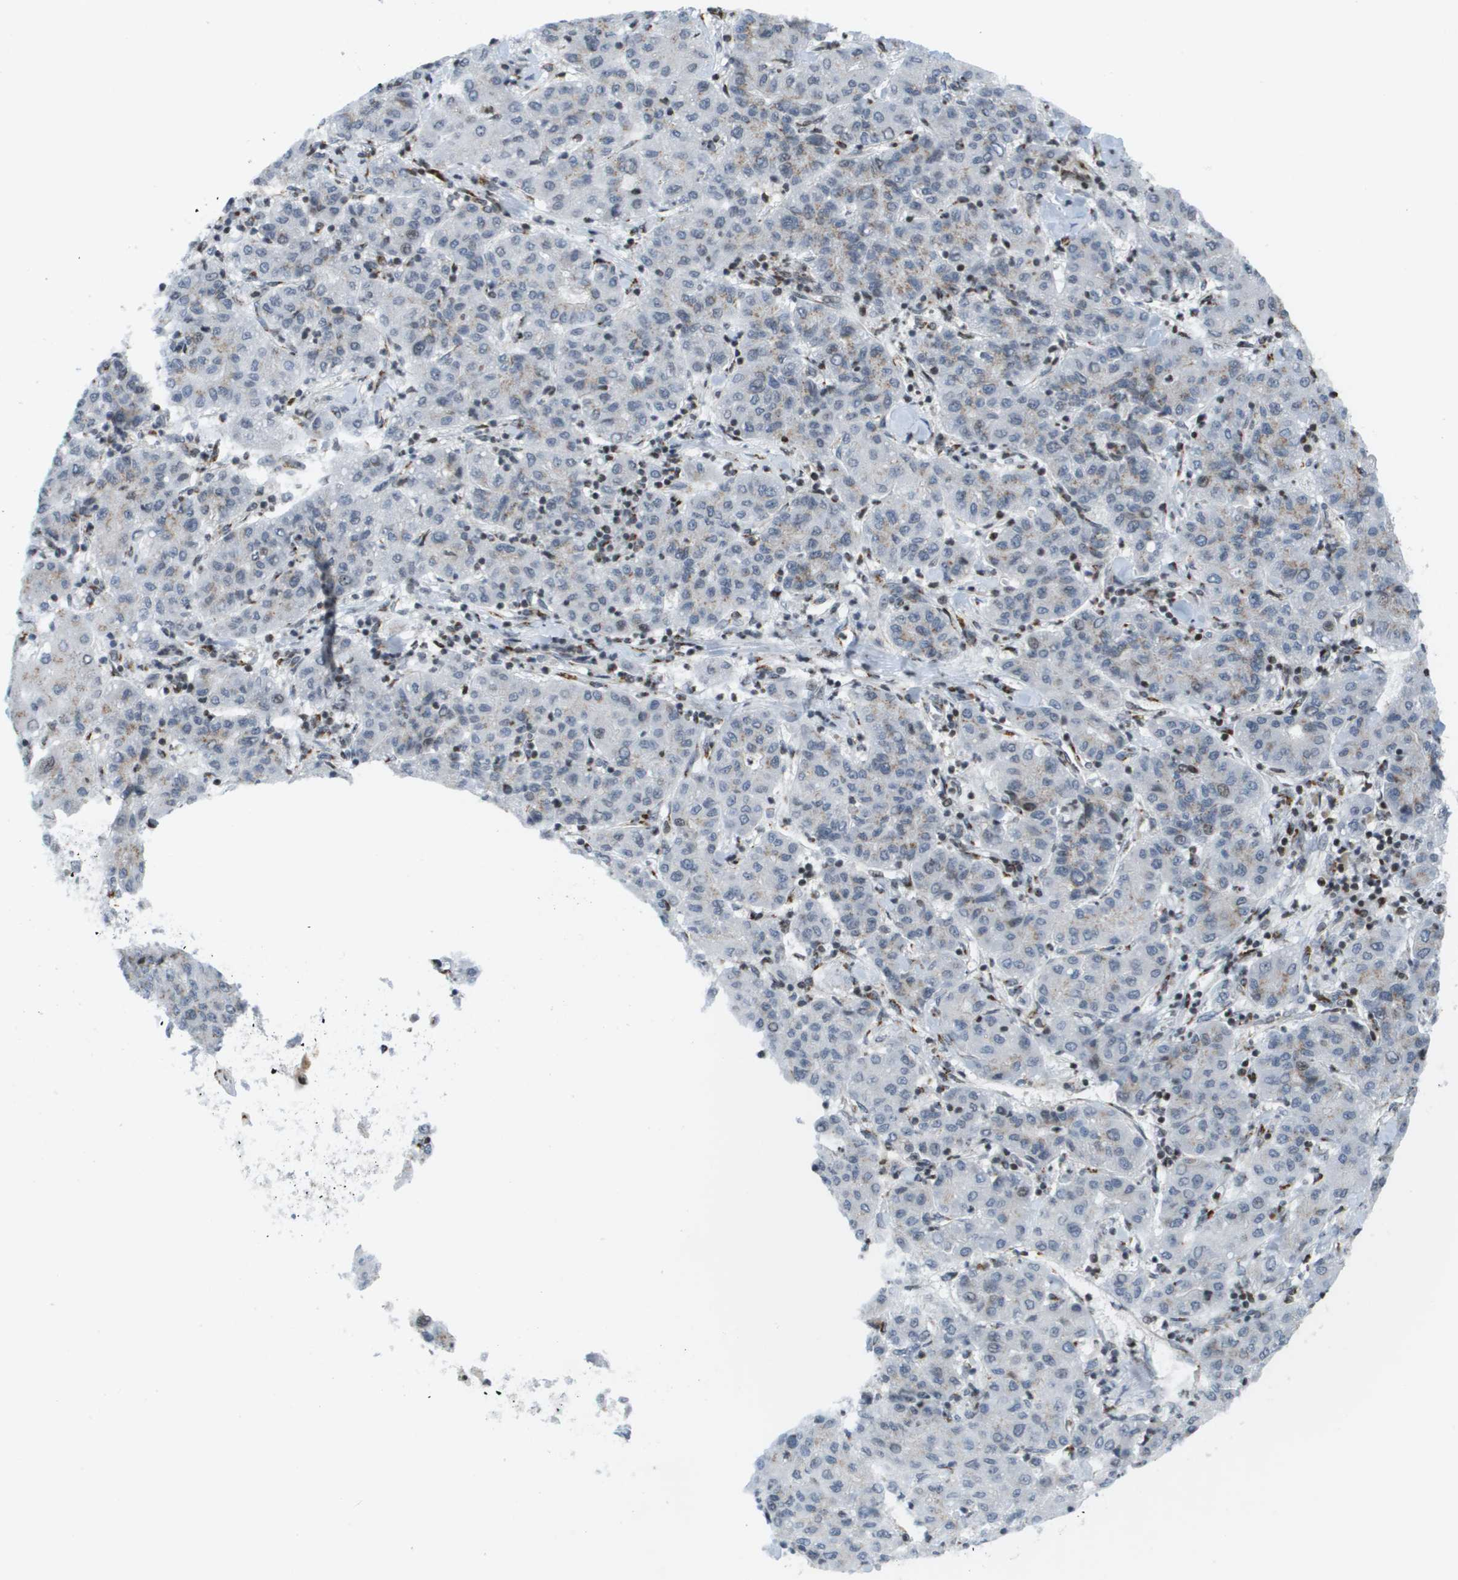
{"staining": {"intensity": "weak", "quantity": "<25%", "location": "cytoplasmic/membranous"}, "tissue": "liver cancer", "cell_type": "Tumor cells", "image_type": "cancer", "snomed": [{"axis": "morphology", "description": "Carcinoma, Hepatocellular, NOS"}, {"axis": "topography", "description": "Liver"}], "caption": "IHC photomicrograph of neoplastic tissue: liver cancer (hepatocellular carcinoma) stained with DAB (3,3'-diaminobenzidine) displays no significant protein expression in tumor cells.", "gene": "EVC", "patient": {"sex": "male", "age": 65}}